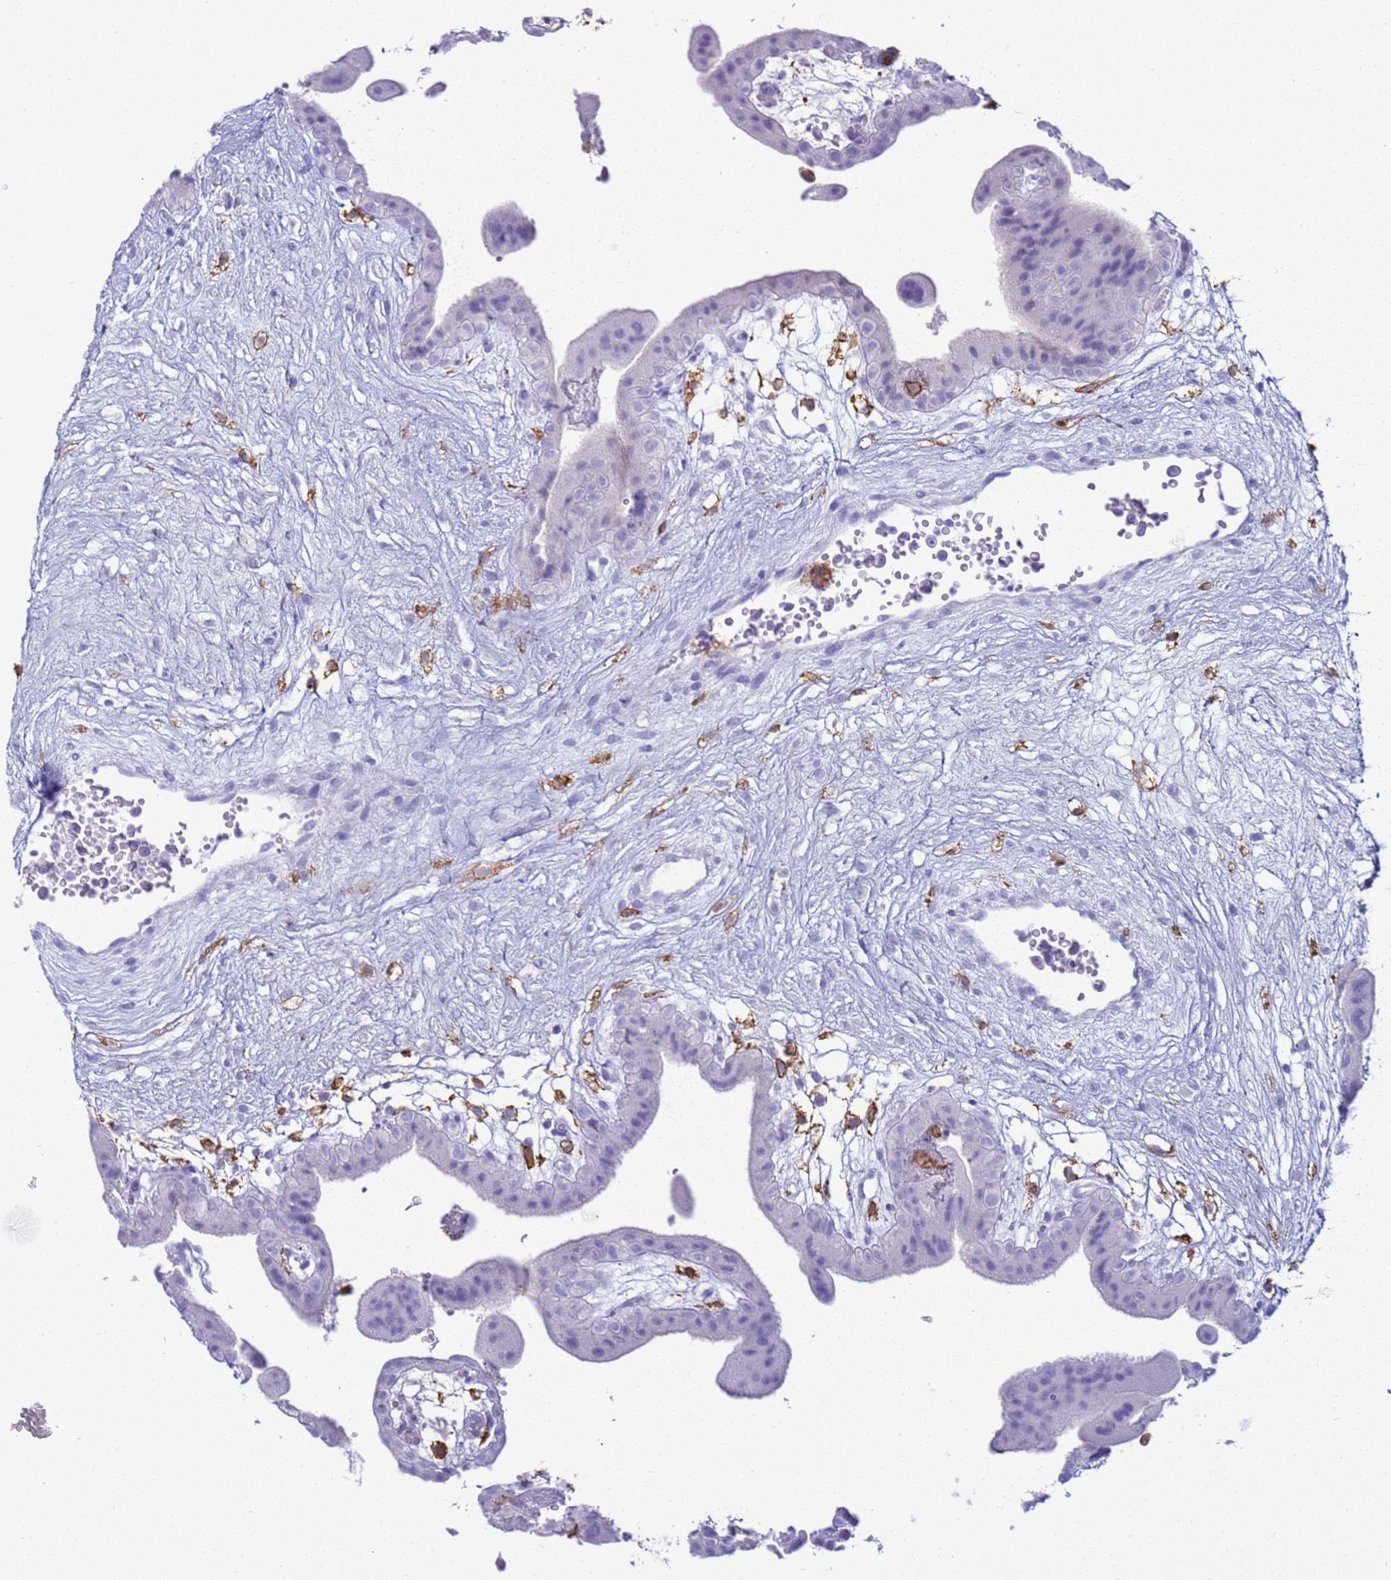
{"staining": {"intensity": "negative", "quantity": "none", "location": "none"}, "tissue": "placenta", "cell_type": "Trophoblastic cells", "image_type": "normal", "snomed": [{"axis": "morphology", "description": "Normal tissue, NOS"}, {"axis": "topography", "description": "Placenta"}], "caption": "Immunohistochemistry of normal human placenta exhibits no staining in trophoblastic cells.", "gene": "IRF5", "patient": {"sex": "female", "age": 18}}